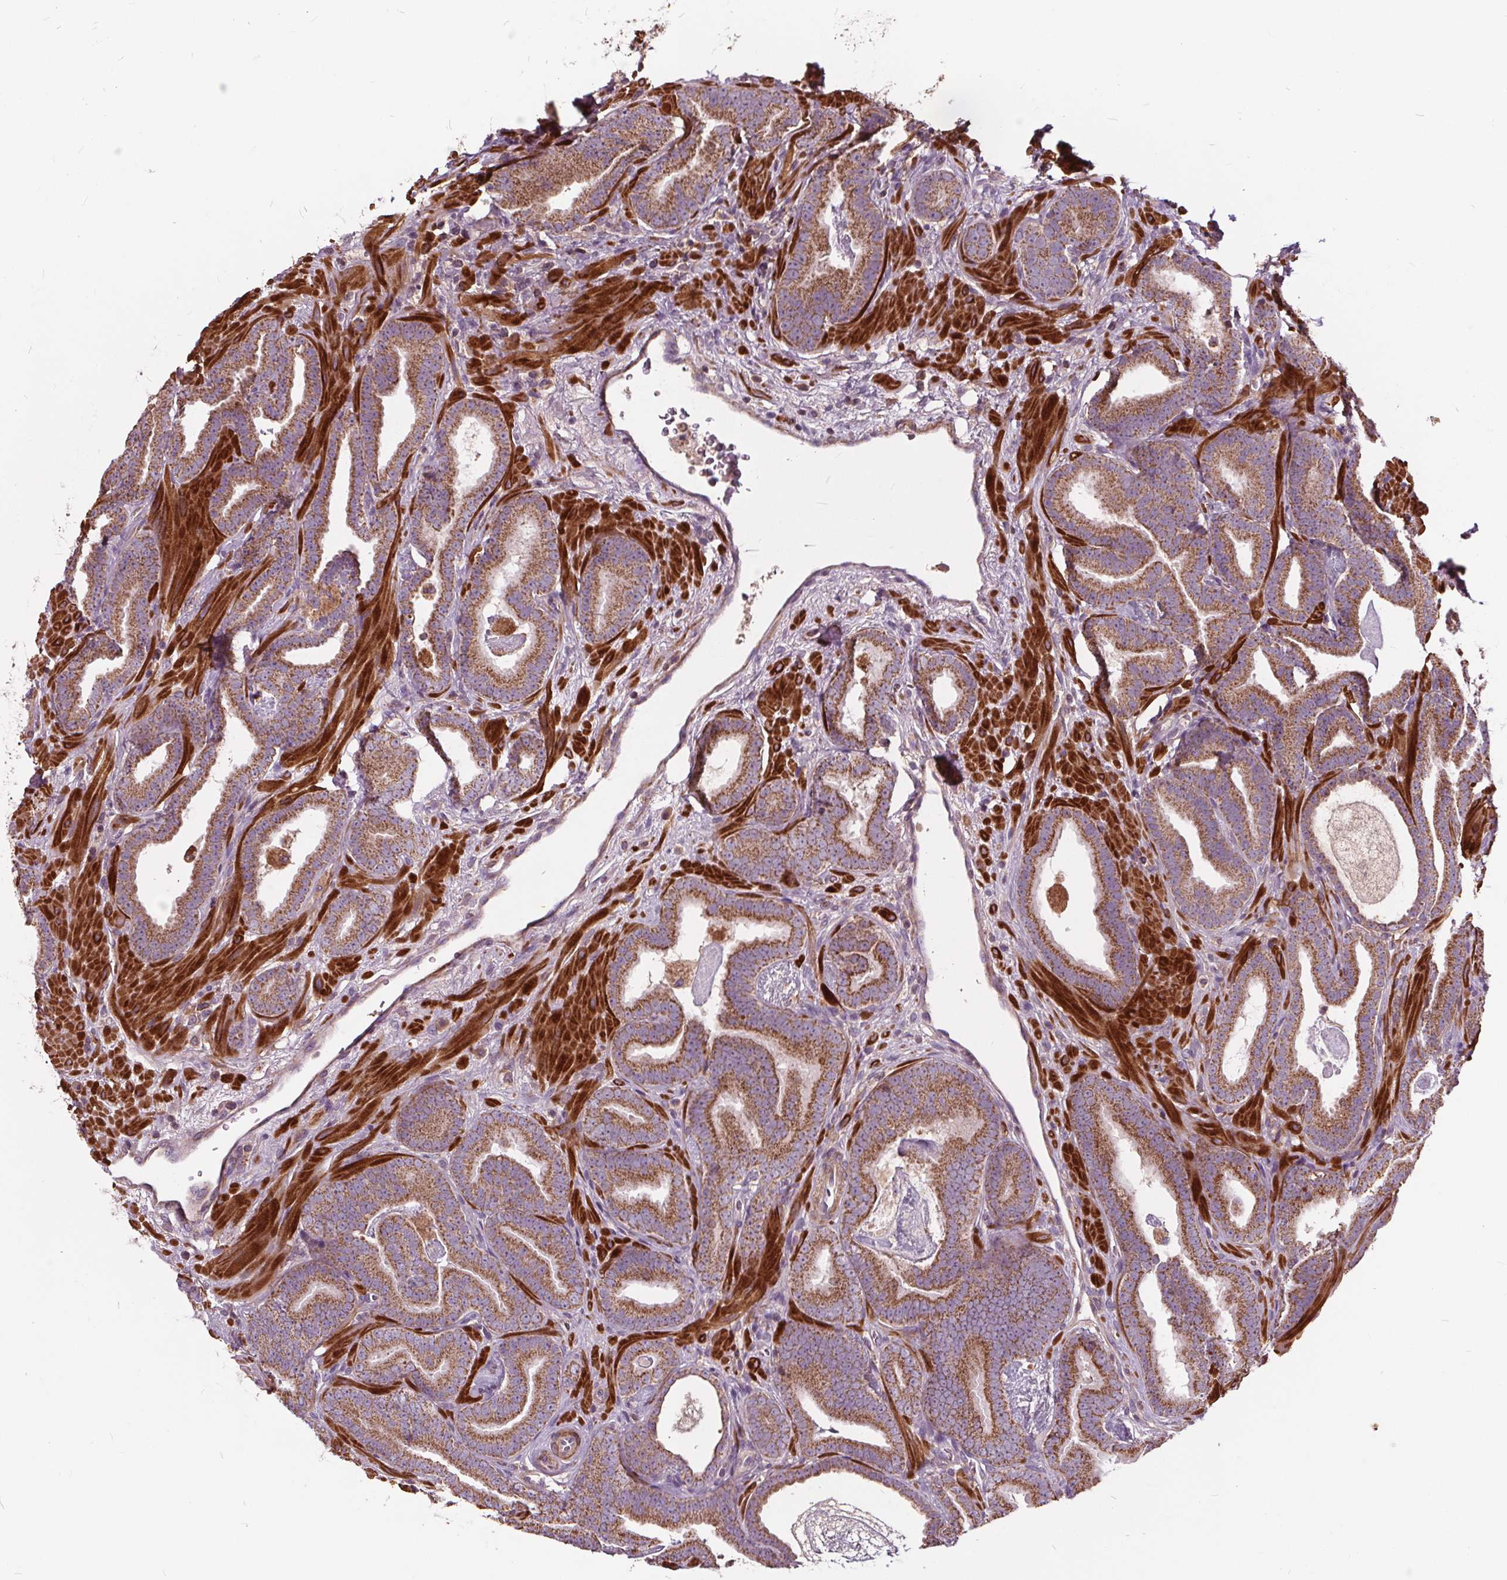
{"staining": {"intensity": "moderate", "quantity": "25%-75%", "location": "cytoplasmic/membranous"}, "tissue": "prostate cancer", "cell_type": "Tumor cells", "image_type": "cancer", "snomed": [{"axis": "morphology", "description": "Adenocarcinoma, Low grade"}, {"axis": "topography", "description": "Prostate"}], "caption": "DAB immunohistochemical staining of human adenocarcinoma (low-grade) (prostate) displays moderate cytoplasmic/membranous protein staining in approximately 25%-75% of tumor cells.", "gene": "ORAI2", "patient": {"sex": "male", "age": 63}}